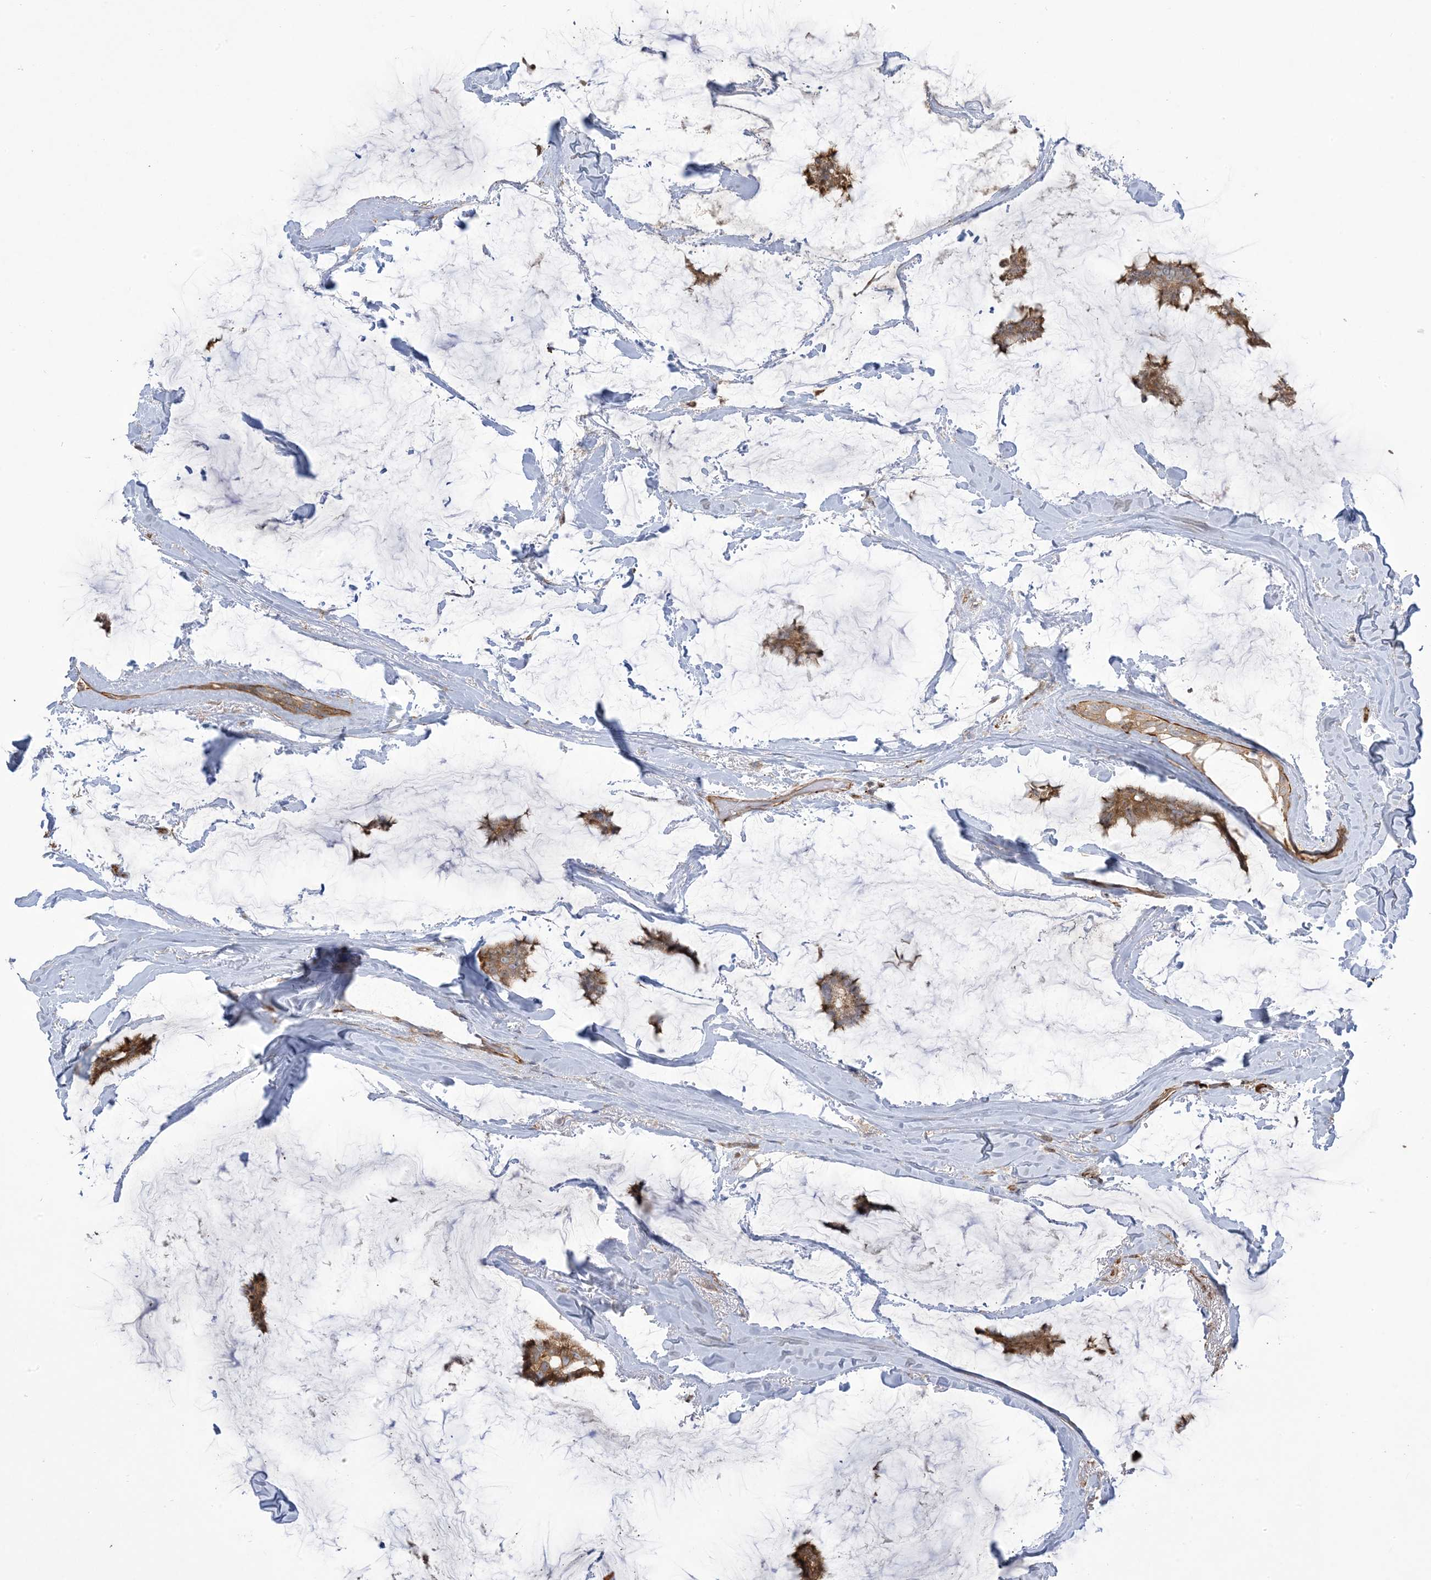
{"staining": {"intensity": "moderate", "quantity": ">75%", "location": "cytoplasmic/membranous"}, "tissue": "breast cancer", "cell_type": "Tumor cells", "image_type": "cancer", "snomed": [{"axis": "morphology", "description": "Duct carcinoma"}, {"axis": "topography", "description": "Breast"}], "caption": "Immunohistochemistry of human breast infiltrating ductal carcinoma displays medium levels of moderate cytoplasmic/membranous positivity in about >75% of tumor cells. (Brightfield microscopy of DAB IHC at high magnification).", "gene": "KLHL18", "patient": {"sex": "female", "age": 93}}